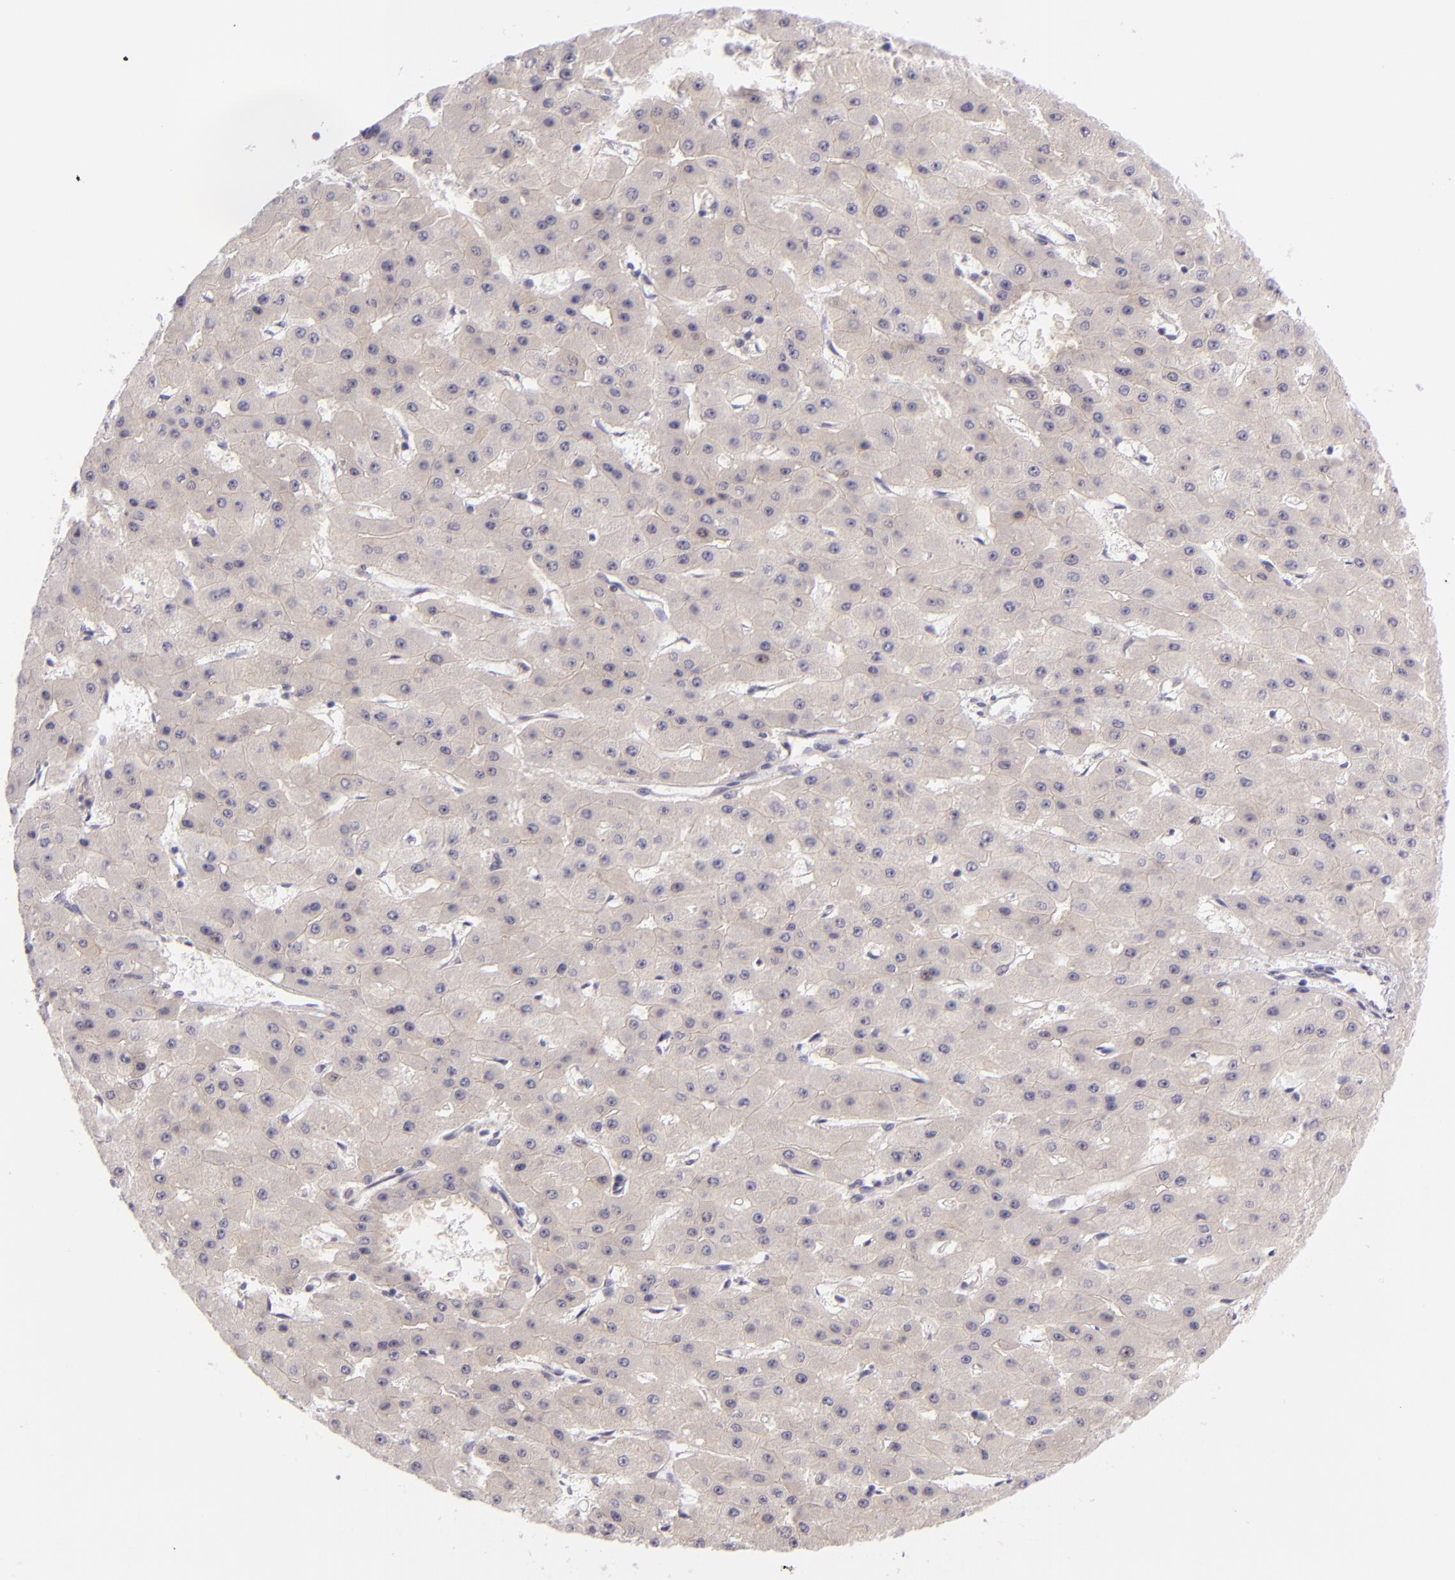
{"staining": {"intensity": "negative", "quantity": "none", "location": "none"}, "tissue": "liver cancer", "cell_type": "Tumor cells", "image_type": "cancer", "snomed": [{"axis": "morphology", "description": "Carcinoma, Hepatocellular, NOS"}, {"axis": "topography", "description": "Liver"}], "caption": "An image of hepatocellular carcinoma (liver) stained for a protein reveals no brown staining in tumor cells.", "gene": "CSE1L", "patient": {"sex": "female", "age": 52}}